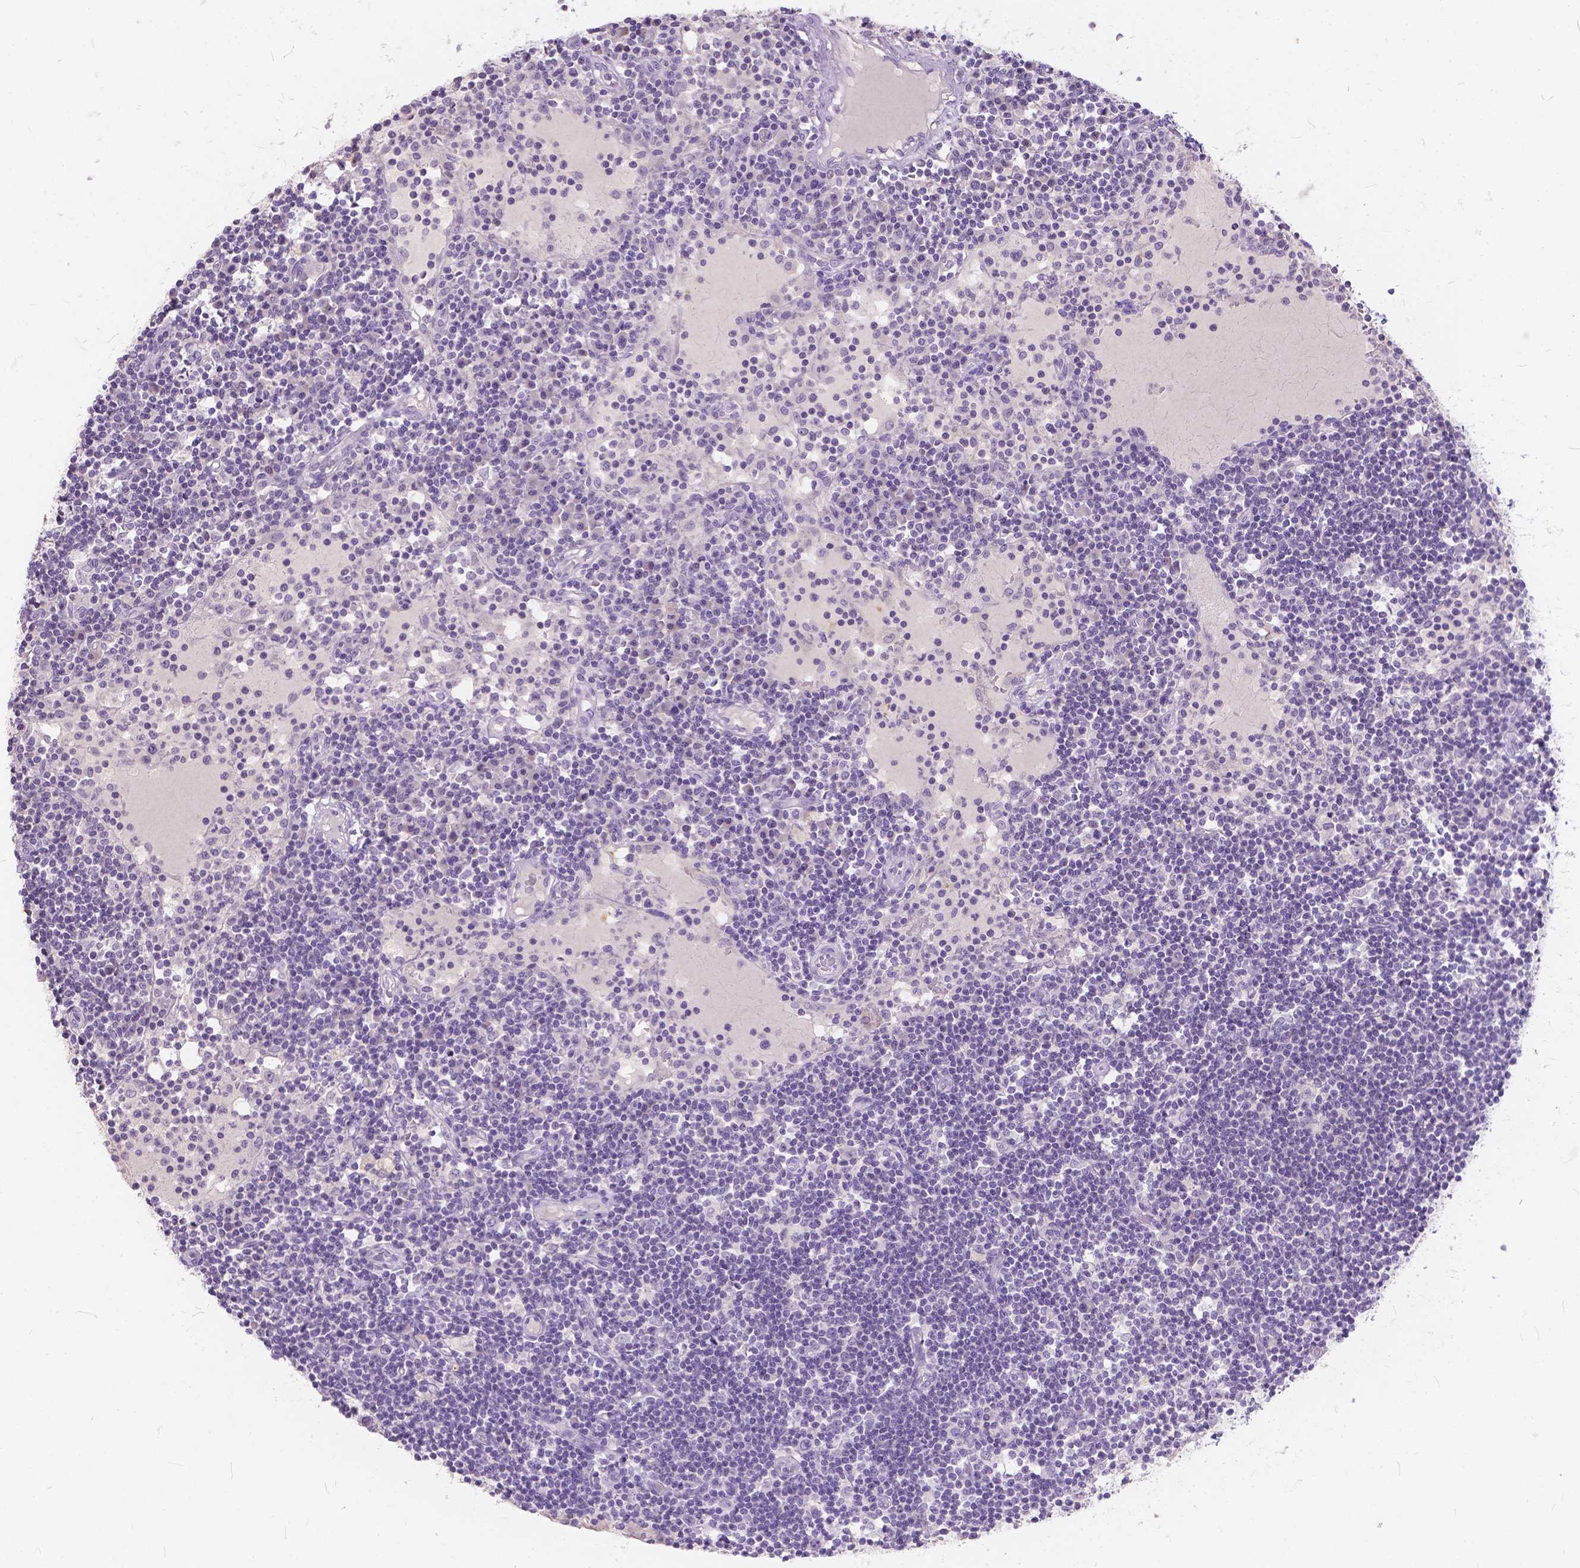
{"staining": {"intensity": "negative", "quantity": "none", "location": "none"}, "tissue": "lymph node", "cell_type": "Germinal center cells", "image_type": "normal", "snomed": [{"axis": "morphology", "description": "Normal tissue, NOS"}, {"axis": "topography", "description": "Lymph node"}], "caption": "IHC image of benign lymph node: human lymph node stained with DAB reveals no significant protein expression in germinal center cells. (Brightfield microscopy of DAB immunohistochemistry (IHC) at high magnification).", "gene": "PEX11G", "patient": {"sex": "female", "age": 72}}